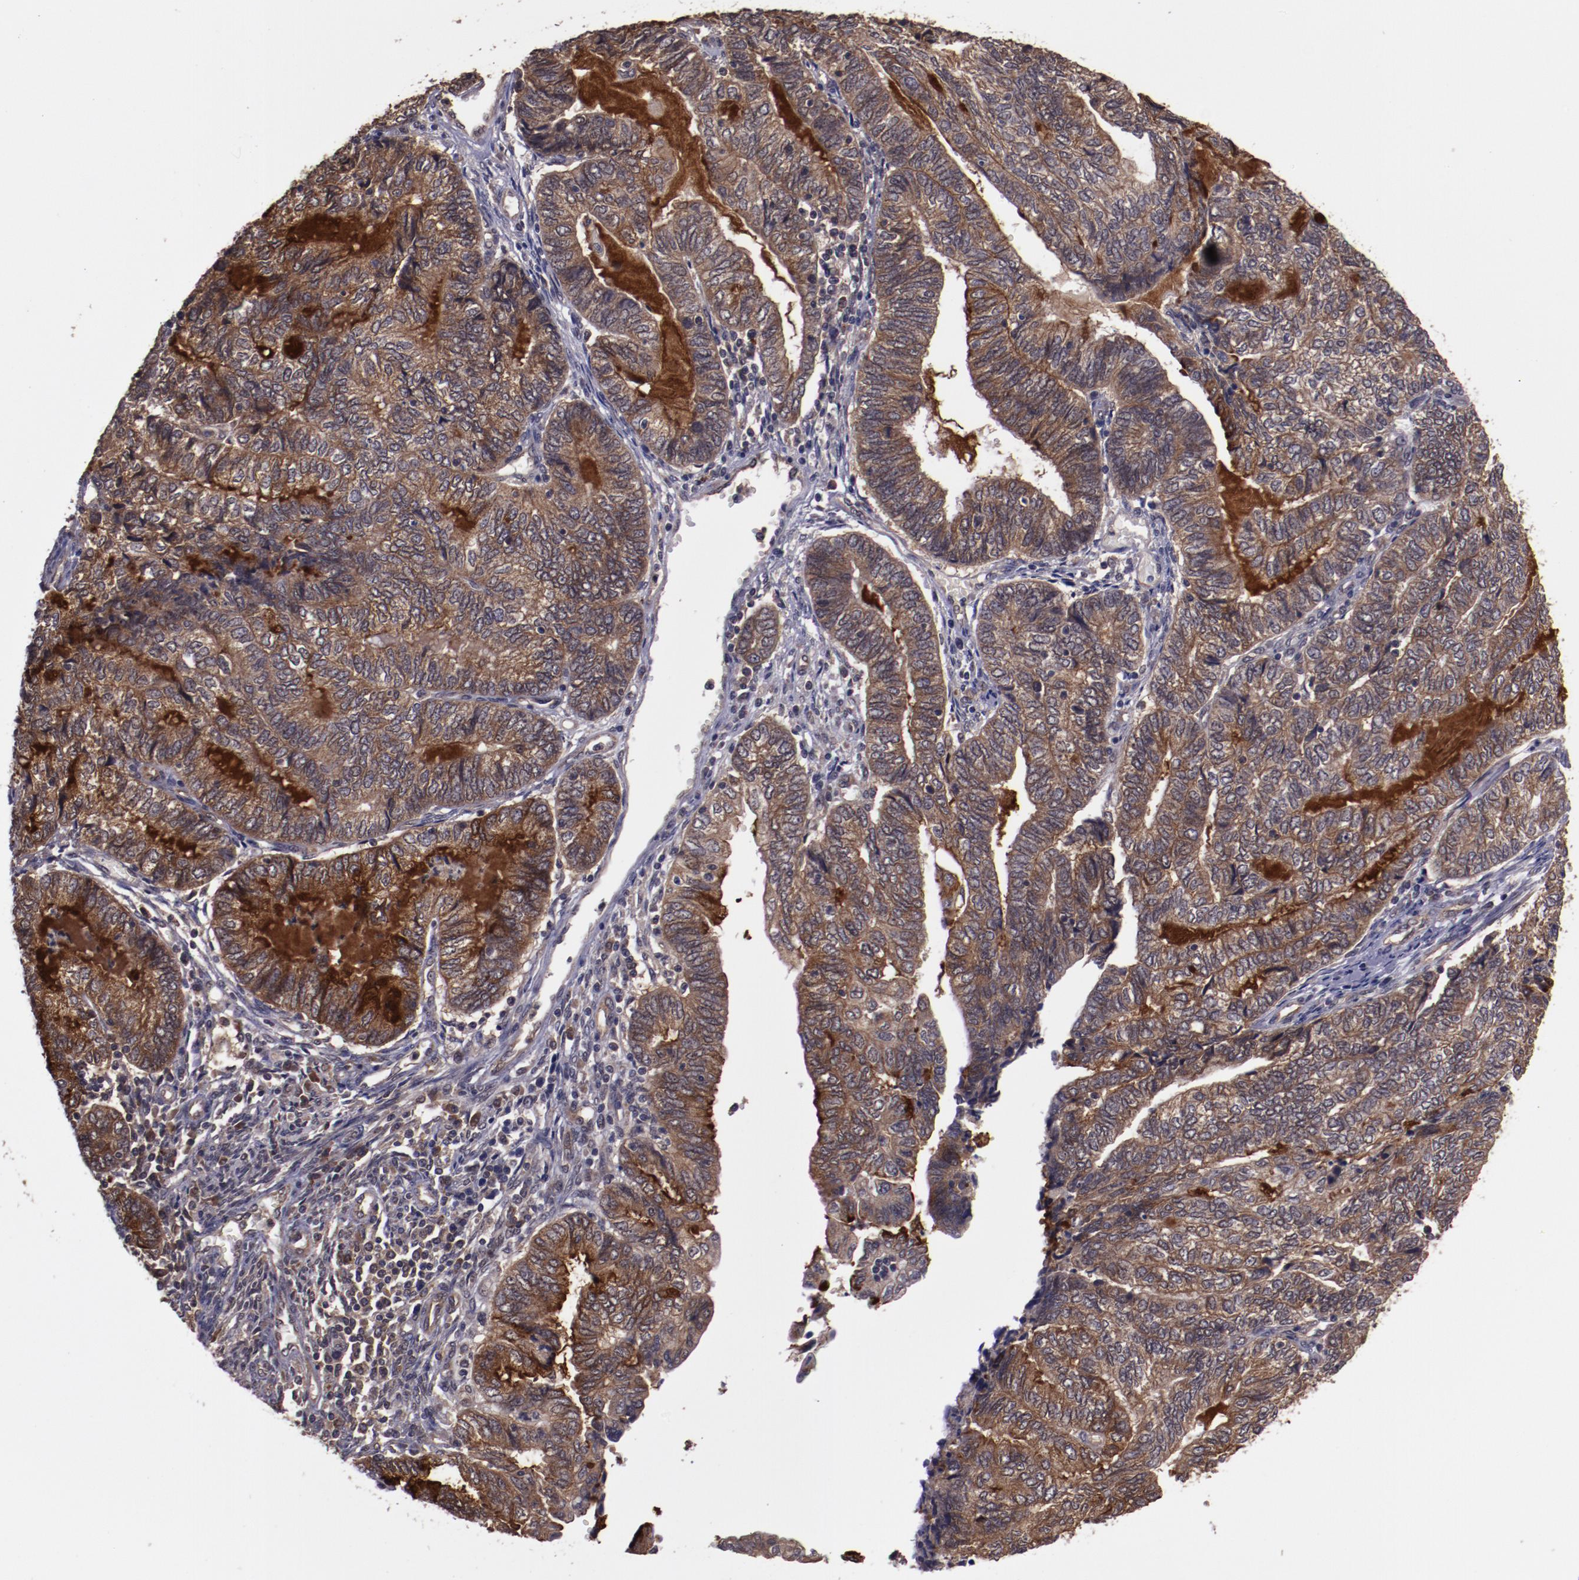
{"staining": {"intensity": "moderate", "quantity": ">75%", "location": "cytoplasmic/membranous"}, "tissue": "endometrial cancer", "cell_type": "Tumor cells", "image_type": "cancer", "snomed": [{"axis": "morphology", "description": "Adenocarcinoma, NOS"}, {"axis": "topography", "description": "Uterus"}, {"axis": "topography", "description": "Endometrium"}], "caption": "This histopathology image exhibits adenocarcinoma (endometrial) stained with immunohistochemistry to label a protein in brown. The cytoplasmic/membranous of tumor cells show moderate positivity for the protein. Nuclei are counter-stained blue.", "gene": "FTSJ1", "patient": {"sex": "female", "age": 70}}